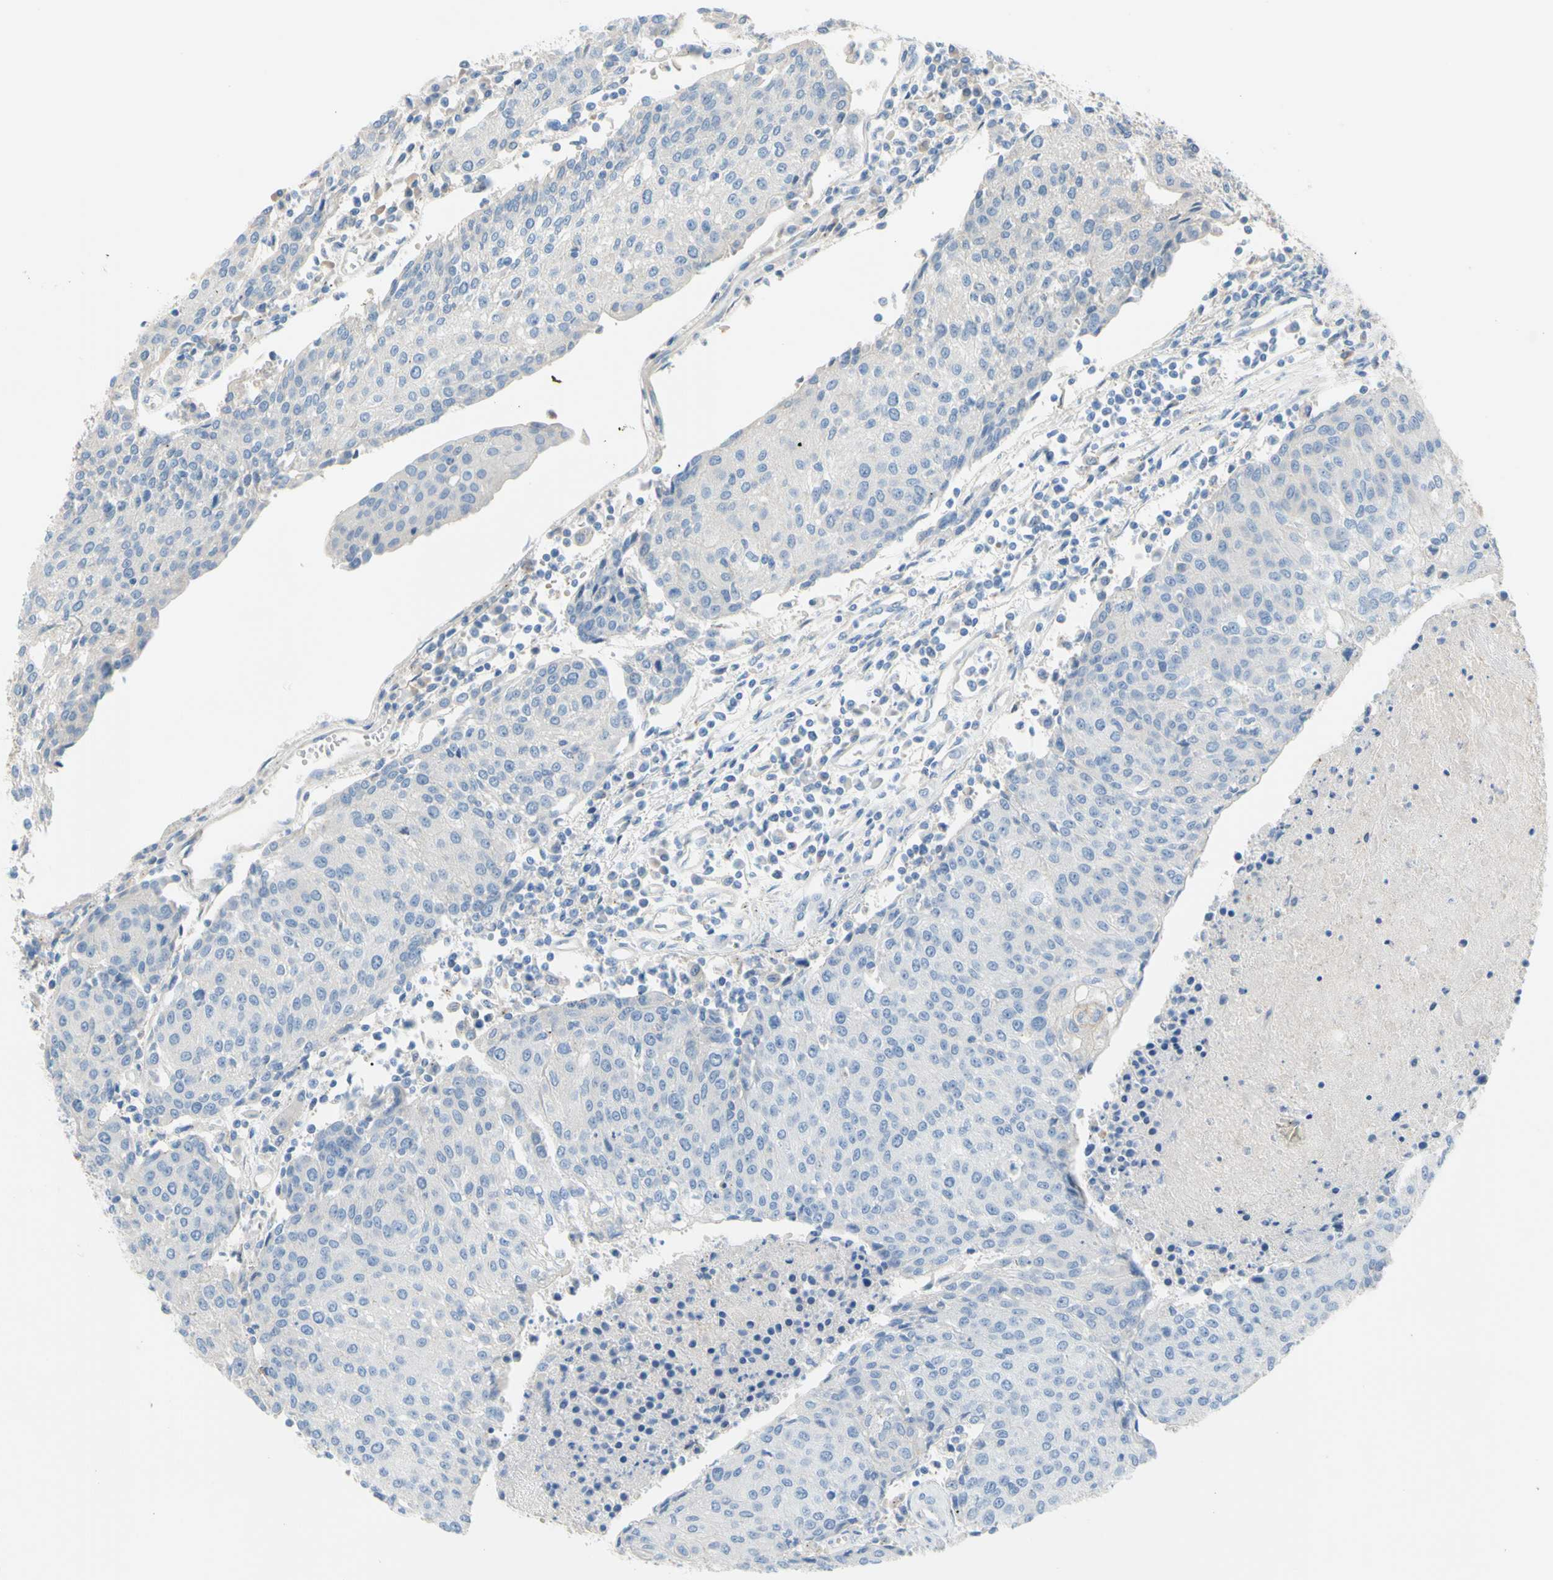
{"staining": {"intensity": "negative", "quantity": "none", "location": "none"}, "tissue": "urothelial cancer", "cell_type": "Tumor cells", "image_type": "cancer", "snomed": [{"axis": "morphology", "description": "Urothelial carcinoma, High grade"}, {"axis": "topography", "description": "Urinary bladder"}], "caption": "The micrograph exhibits no staining of tumor cells in urothelial carcinoma (high-grade).", "gene": "TMEM59L", "patient": {"sex": "female", "age": 85}}